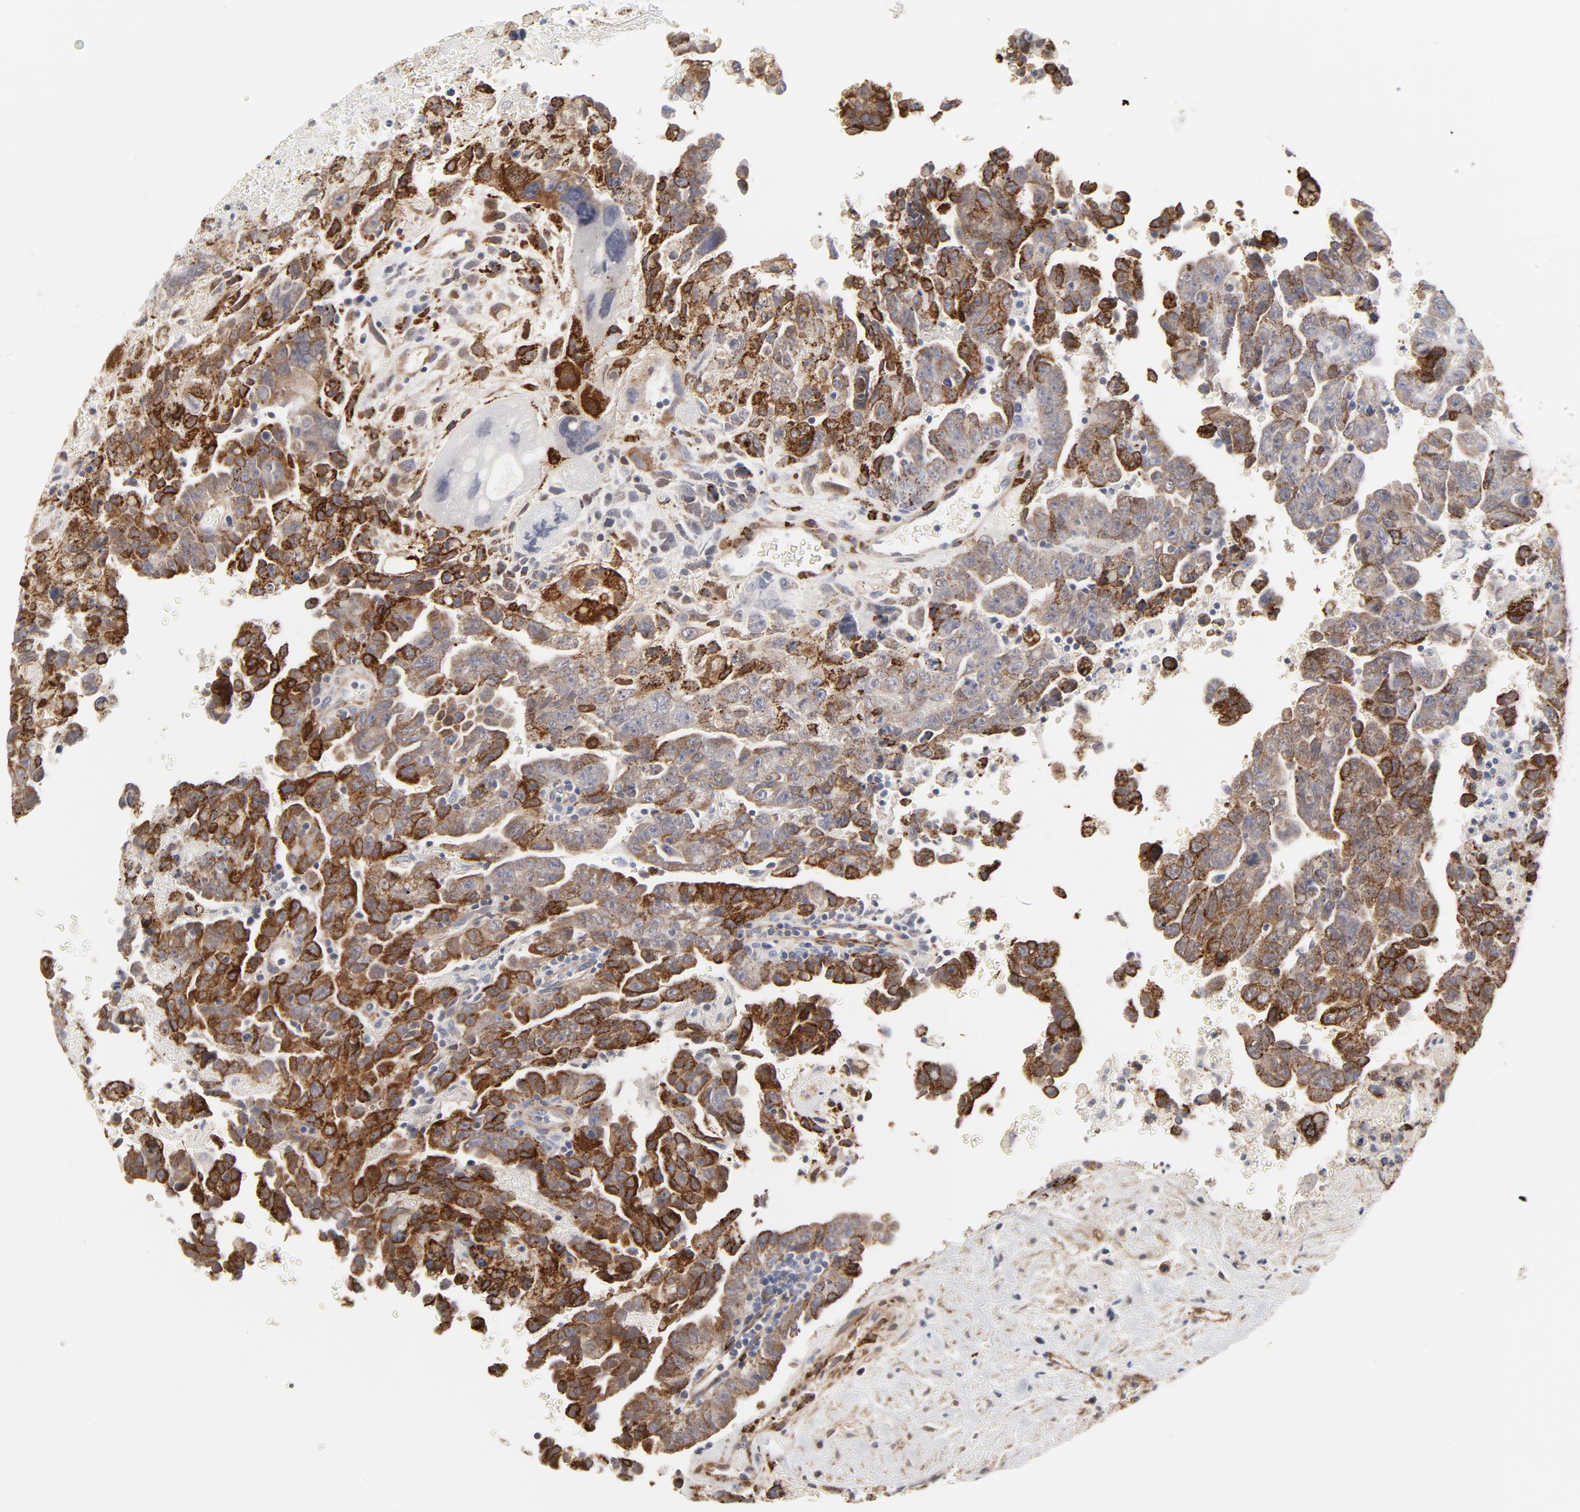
{"staining": {"intensity": "strong", "quantity": "25%-75%", "location": "cytoplasmic/membranous"}, "tissue": "testis cancer", "cell_type": "Tumor cells", "image_type": "cancer", "snomed": [{"axis": "morphology", "description": "Carcinoma, Embryonal, NOS"}, {"axis": "topography", "description": "Testis"}], "caption": "Immunohistochemical staining of human embryonal carcinoma (testis) shows high levels of strong cytoplasmic/membranous expression in about 25%-75% of tumor cells.", "gene": "MAGED4", "patient": {"sex": "male", "age": 28}}